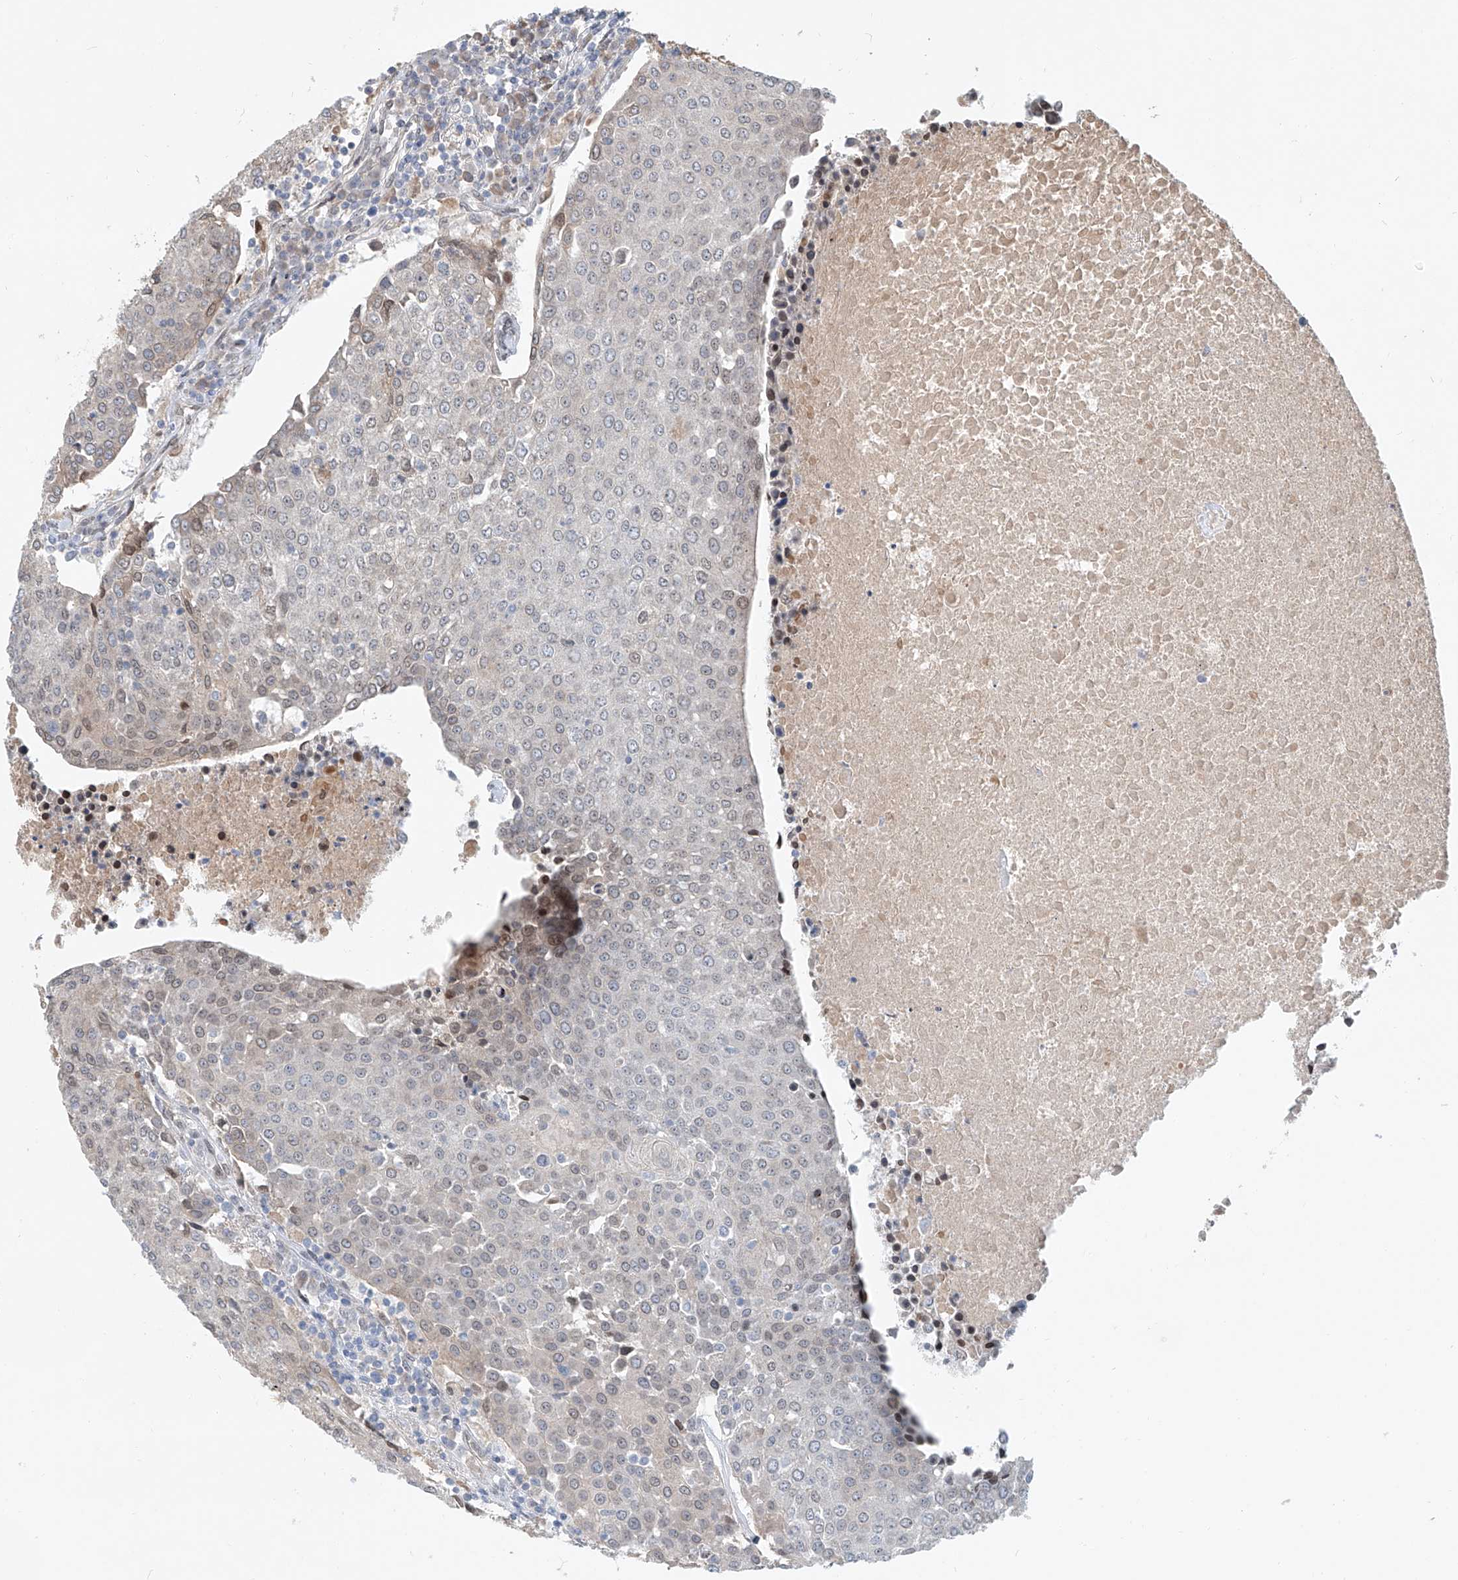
{"staining": {"intensity": "negative", "quantity": "none", "location": "none"}, "tissue": "urothelial cancer", "cell_type": "Tumor cells", "image_type": "cancer", "snomed": [{"axis": "morphology", "description": "Urothelial carcinoma, High grade"}, {"axis": "topography", "description": "Urinary bladder"}], "caption": "Immunohistochemistry histopathology image of neoplastic tissue: urothelial cancer stained with DAB (3,3'-diaminobenzidine) reveals no significant protein positivity in tumor cells.", "gene": "SASH1", "patient": {"sex": "female", "age": 85}}